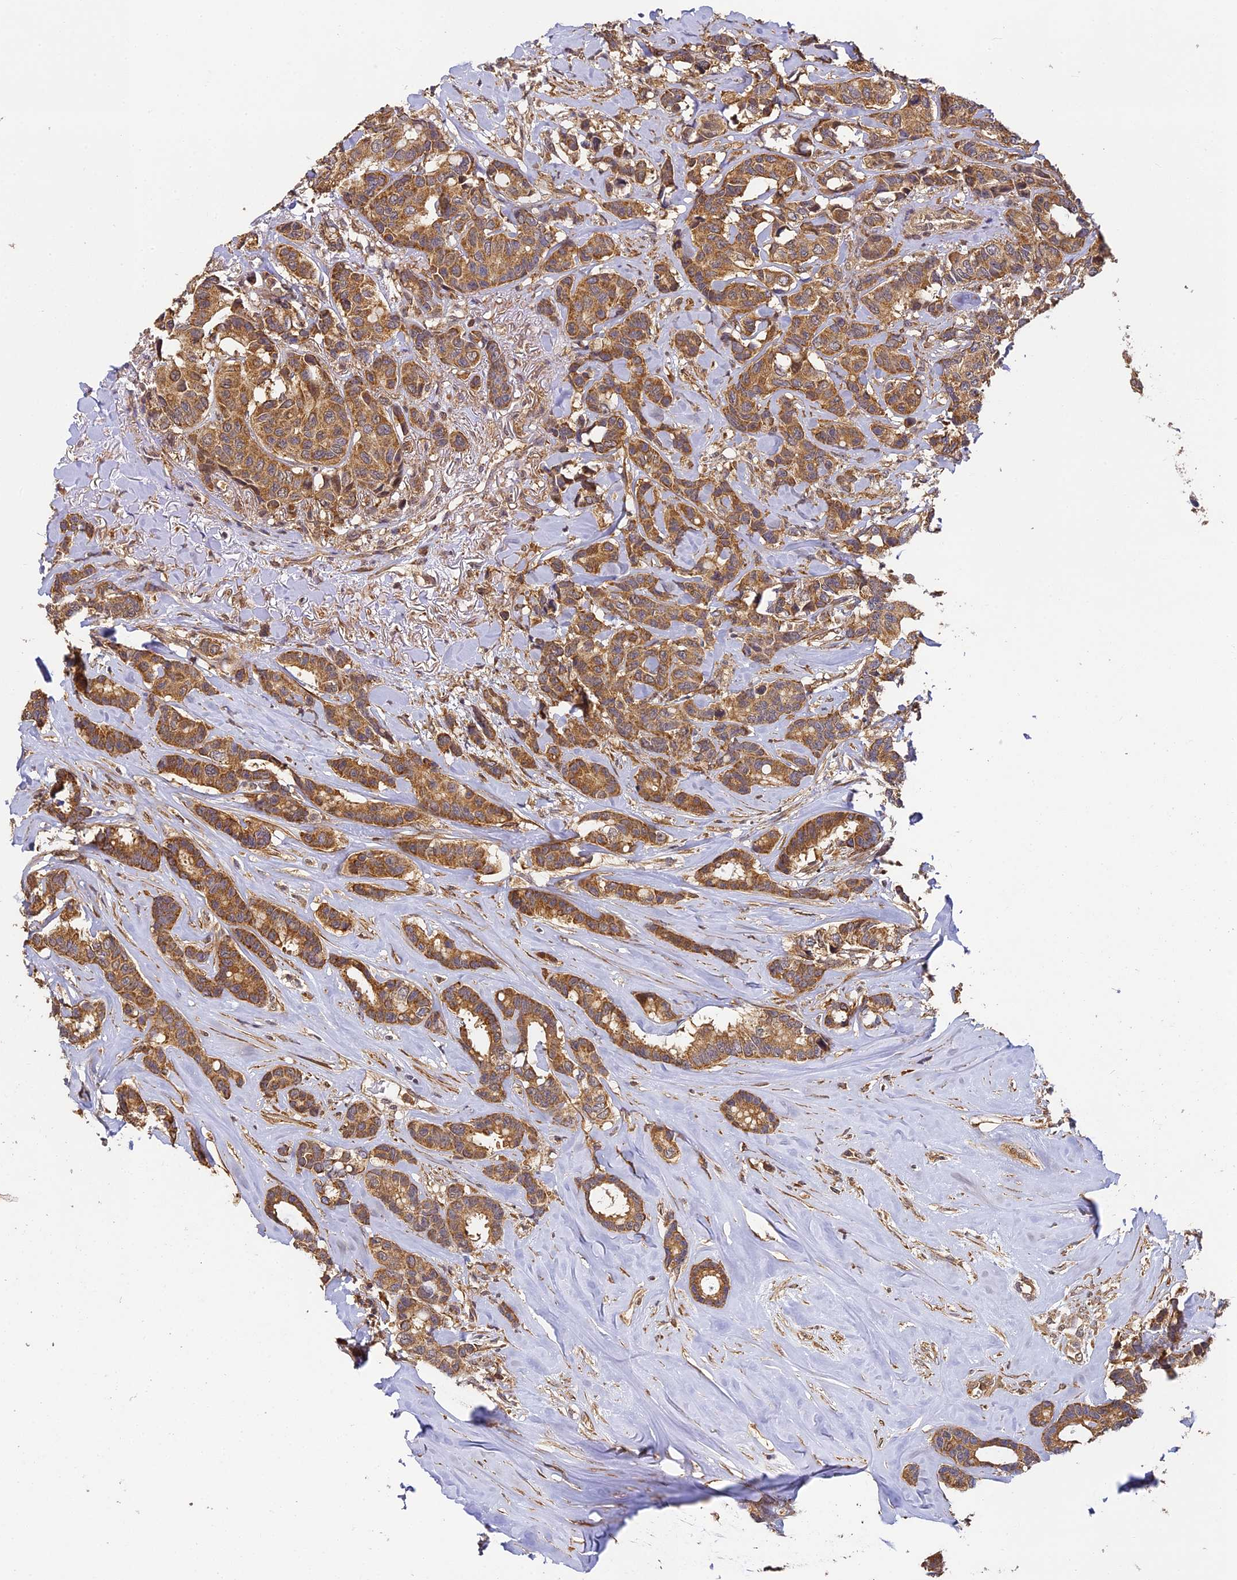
{"staining": {"intensity": "moderate", "quantity": ">75%", "location": "cytoplasmic/membranous"}, "tissue": "breast cancer", "cell_type": "Tumor cells", "image_type": "cancer", "snomed": [{"axis": "morphology", "description": "Duct carcinoma"}, {"axis": "topography", "description": "Breast"}], "caption": "Protein staining of breast cancer tissue displays moderate cytoplasmic/membranous positivity in about >75% of tumor cells. (DAB = brown stain, brightfield microscopy at high magnification).", "gene": "ZNF443", "patient": {"sex": "female", "age": 87}}